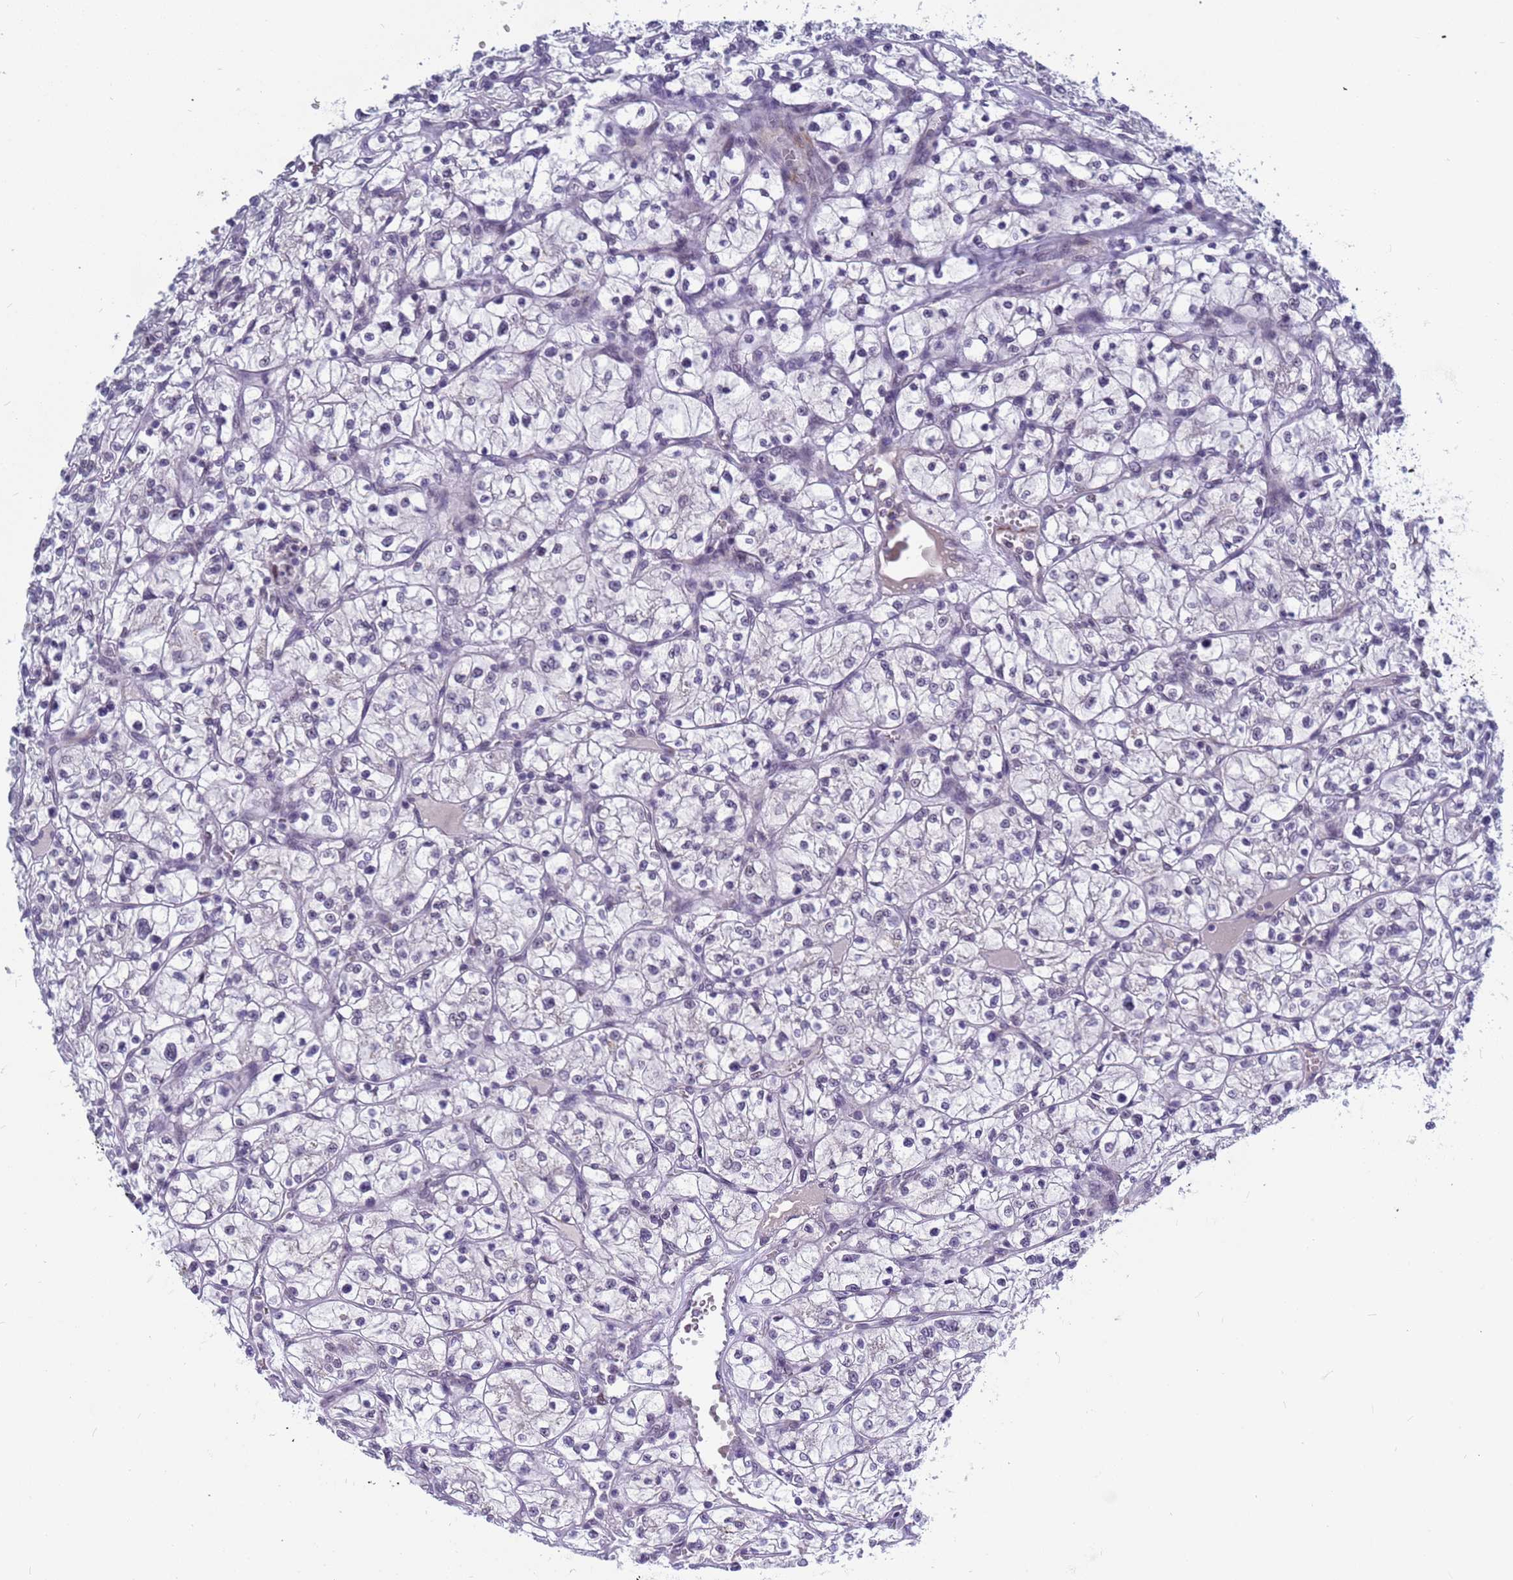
{"staining": {"intensity": "negative", "quantity": "none", "location": "none"}, "tissue": "renal cancer", "cell_type": "Tumor cells", "image_type": "cancer", "snomed": [{"axis": "morphology", "description": "Adenocarcinoma, NOS"}, {"axis": "topography", "description": "Kidney"}], "caption": "Immunohistochemistry (IHC) image of neoplastic tissue: adenocarcinoma (renal) stained with DAB exhibits no significant protein staining in tumor cells.", "gene": "CXorf65", "patient": {"sex": "female", "age": 64}}